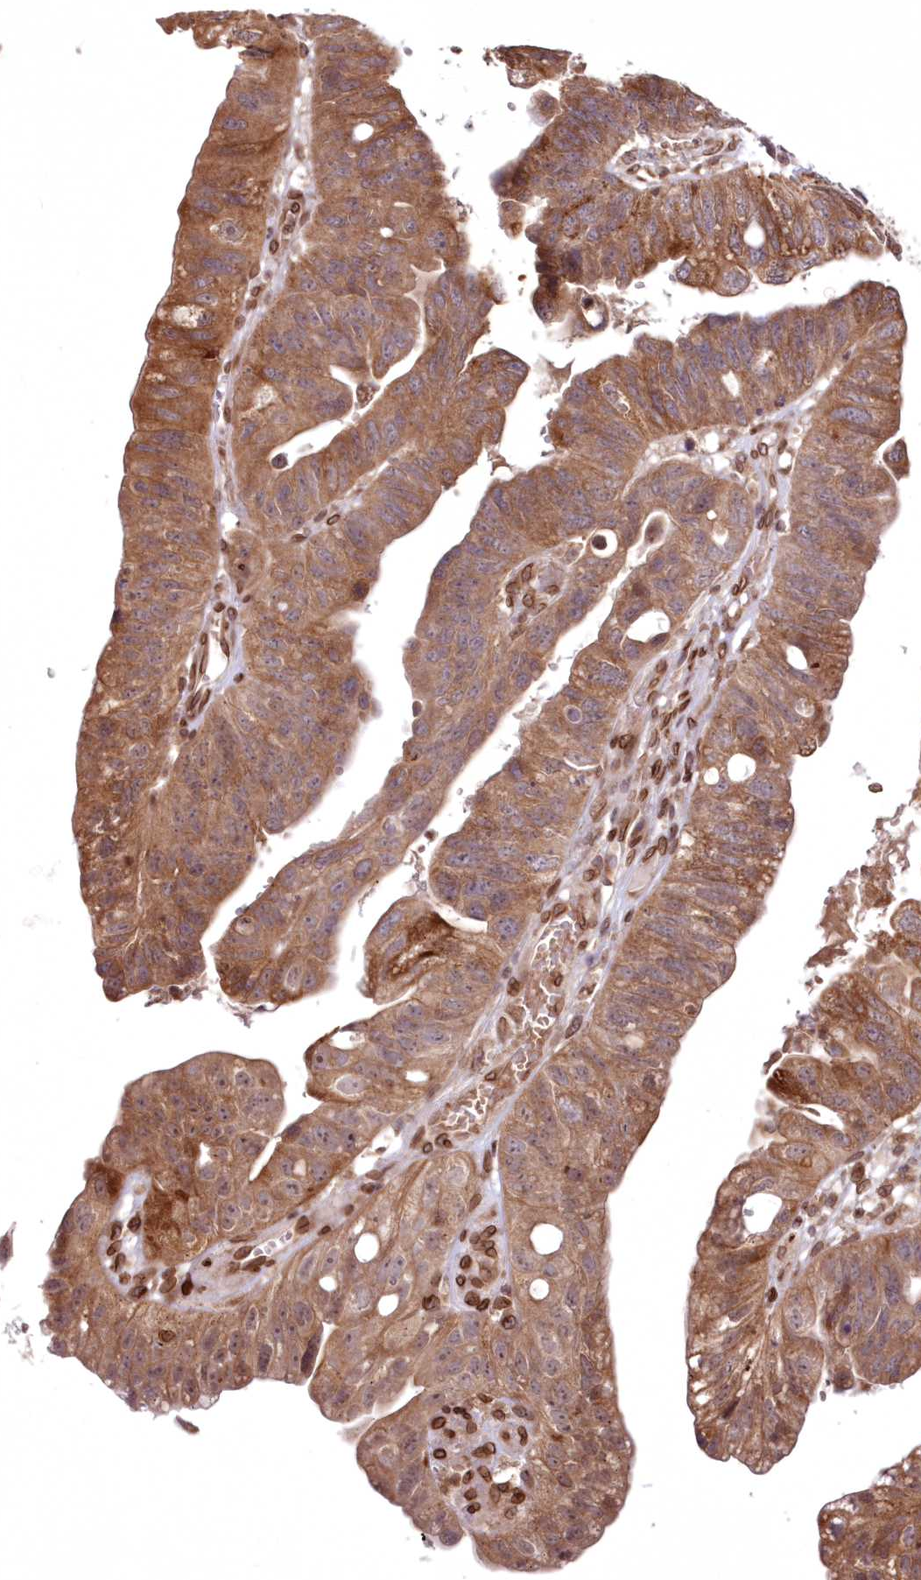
{"staining": {"intensity": "moderate", "quantity": ">75%", "location": "cytoplasmic/membranous"}, "tissue": "stomach cancer", "cell_type": "Tumor cells", "image_type": "cancer", "snomed": [{"axis": "morphology", "description": "Adenocarcinoma, NOS"}, {"axis": "topography", "description": "Stomach"}], "caption": "High-magnification brightfield microscopy of adenocarcinoma (stomach) stained with DAB (3,3'-diaminobenzidine) (brown) and counterstained with hematoxylin (blue). tumor cells exhibit moderate cytoplasmic/membranous staining is present in approximately>75% of cells.", "gene": "DNAJC27", "patient": {"sex": "male", "age": 59}}